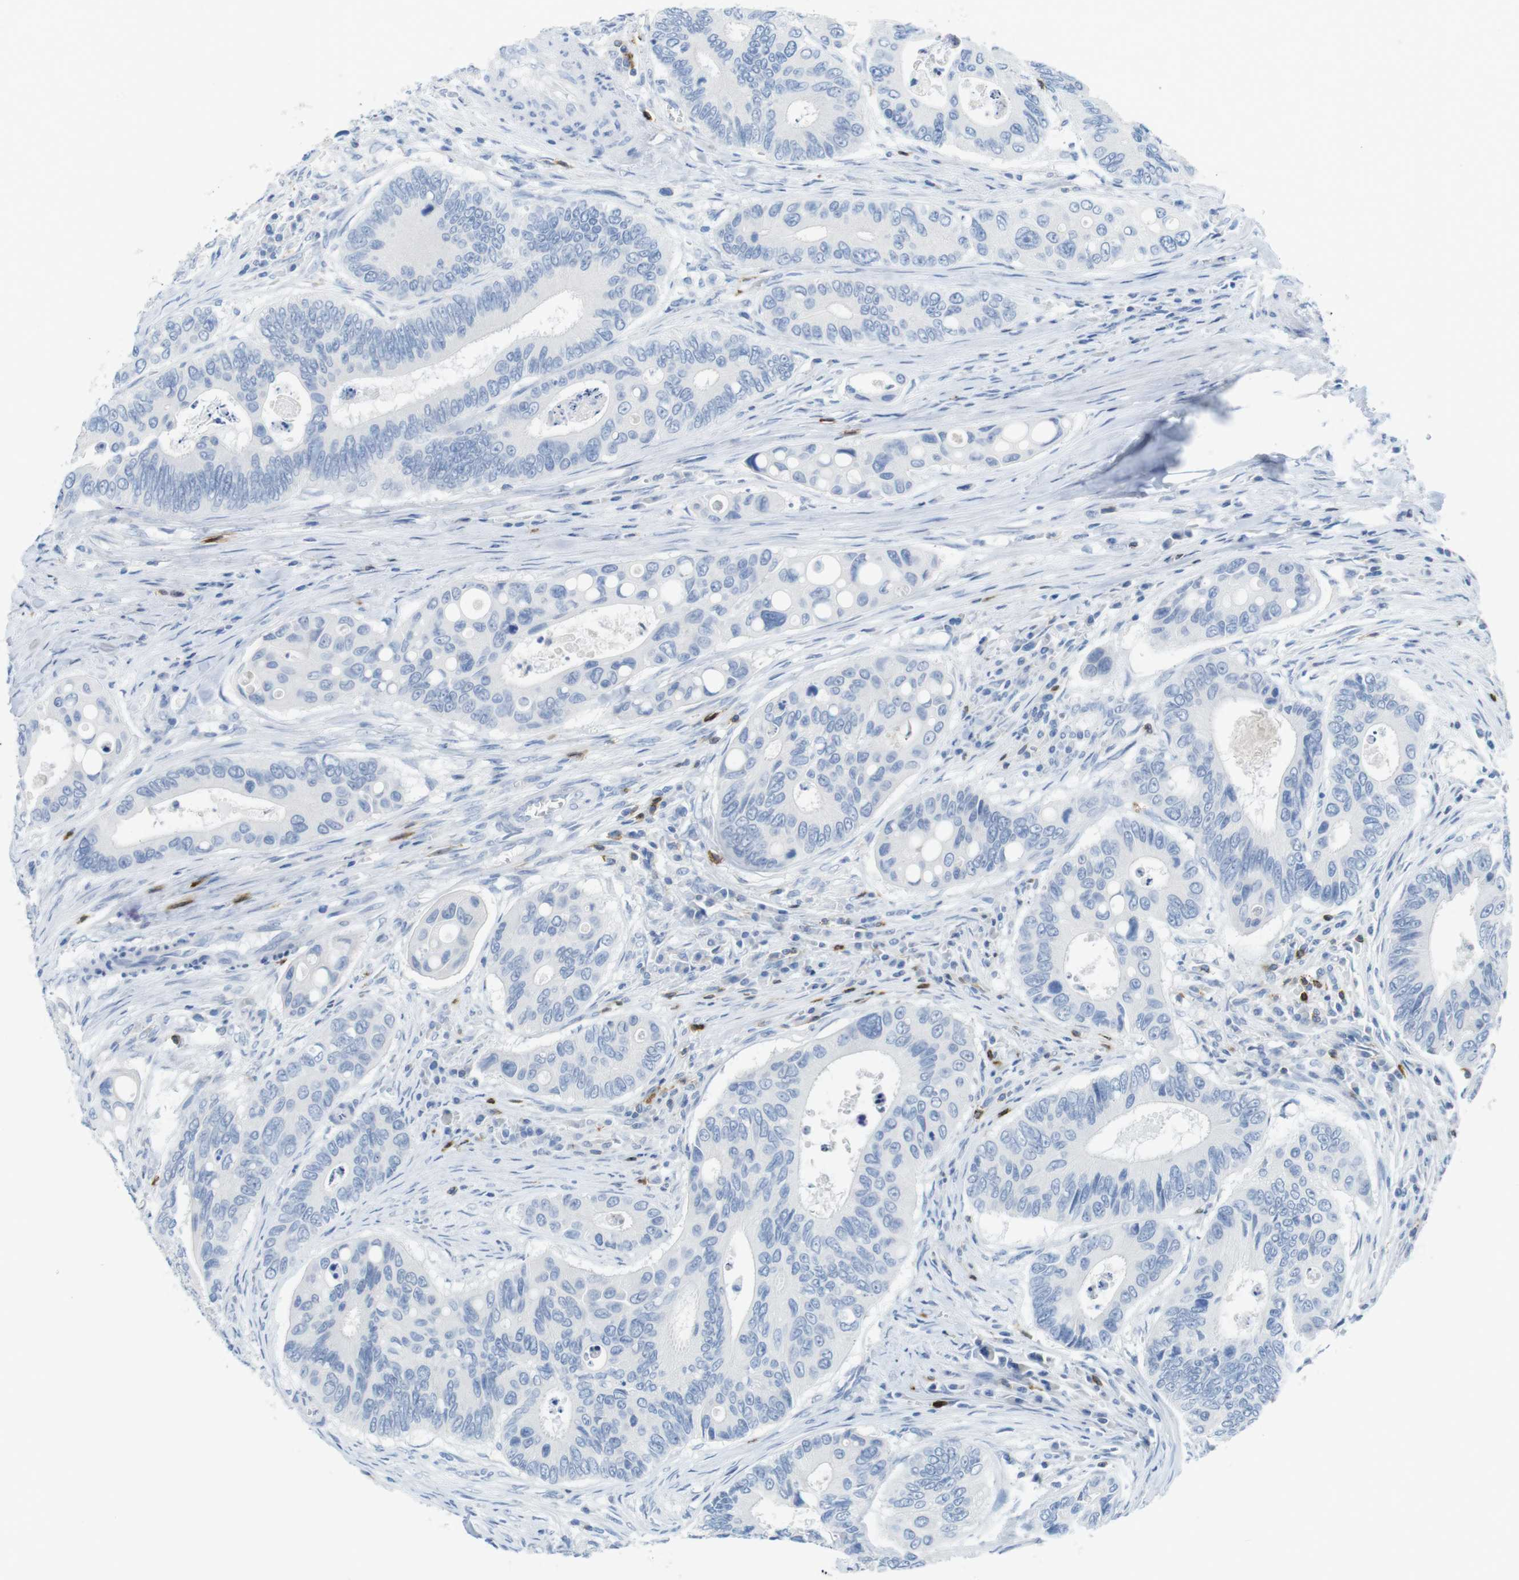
{"staining": {"intensity": "negative", "quantity": "none", "location": "none"}, "tissue": "colorectal cancer", "cell_type": "Tumor cells", "image_type": "cancer", "snomed": [{"axis": "morphology", "description": "Inflammation, NOS"}, {"axis": "morphology", "description": "Adenocarcinoma, NOS"}, {"axis": "topography", "description": "Colon"}], "caption": "This histopathology image is of colorectal adenocarcinoma stained with immunohistochemistry to label a protein in brown with the nuclei are counter-stained blue. There is no expression in tumor cells.", "gene": "CD5", "patient": {"sex": "male", "age": 72}}